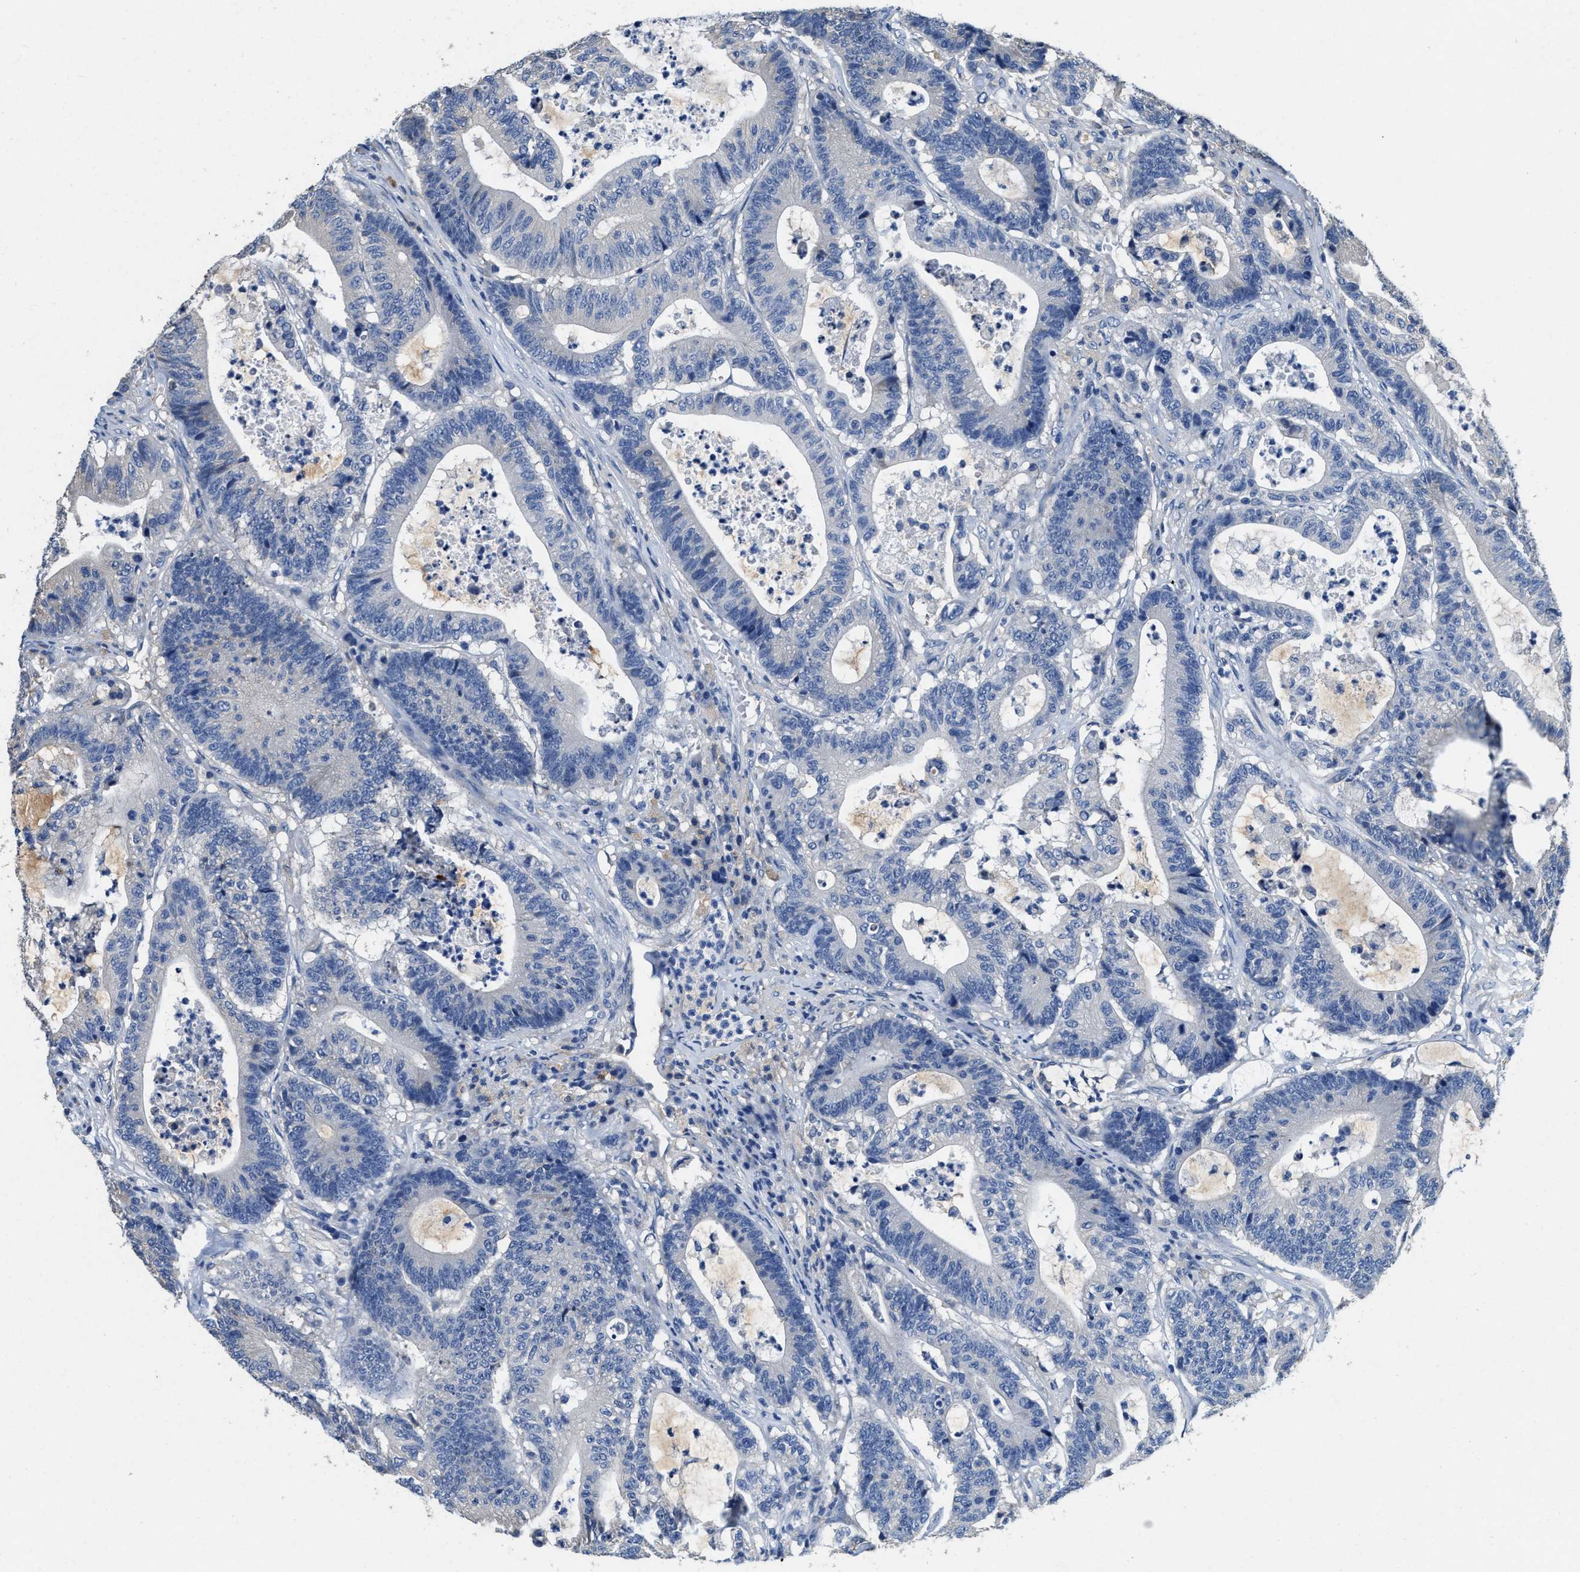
{"staining": {"intensity": "negative", "quantity": "none", "location": "none"}, "tissue": "colorectal cancer", "cell_type": "Tumor cells", "image_type": "cancer", "snomed": [{"axis": "morphology", "description": "Adenocarcinoma, NOS"}, {"axis": "topography", "description": "Colon"}], "caption": "Tumor cells show no significant staining in colorectal cancer (adenocarcinoma).", "gene": "PEG10", "patient": {"sex": "female", "age": 84}}